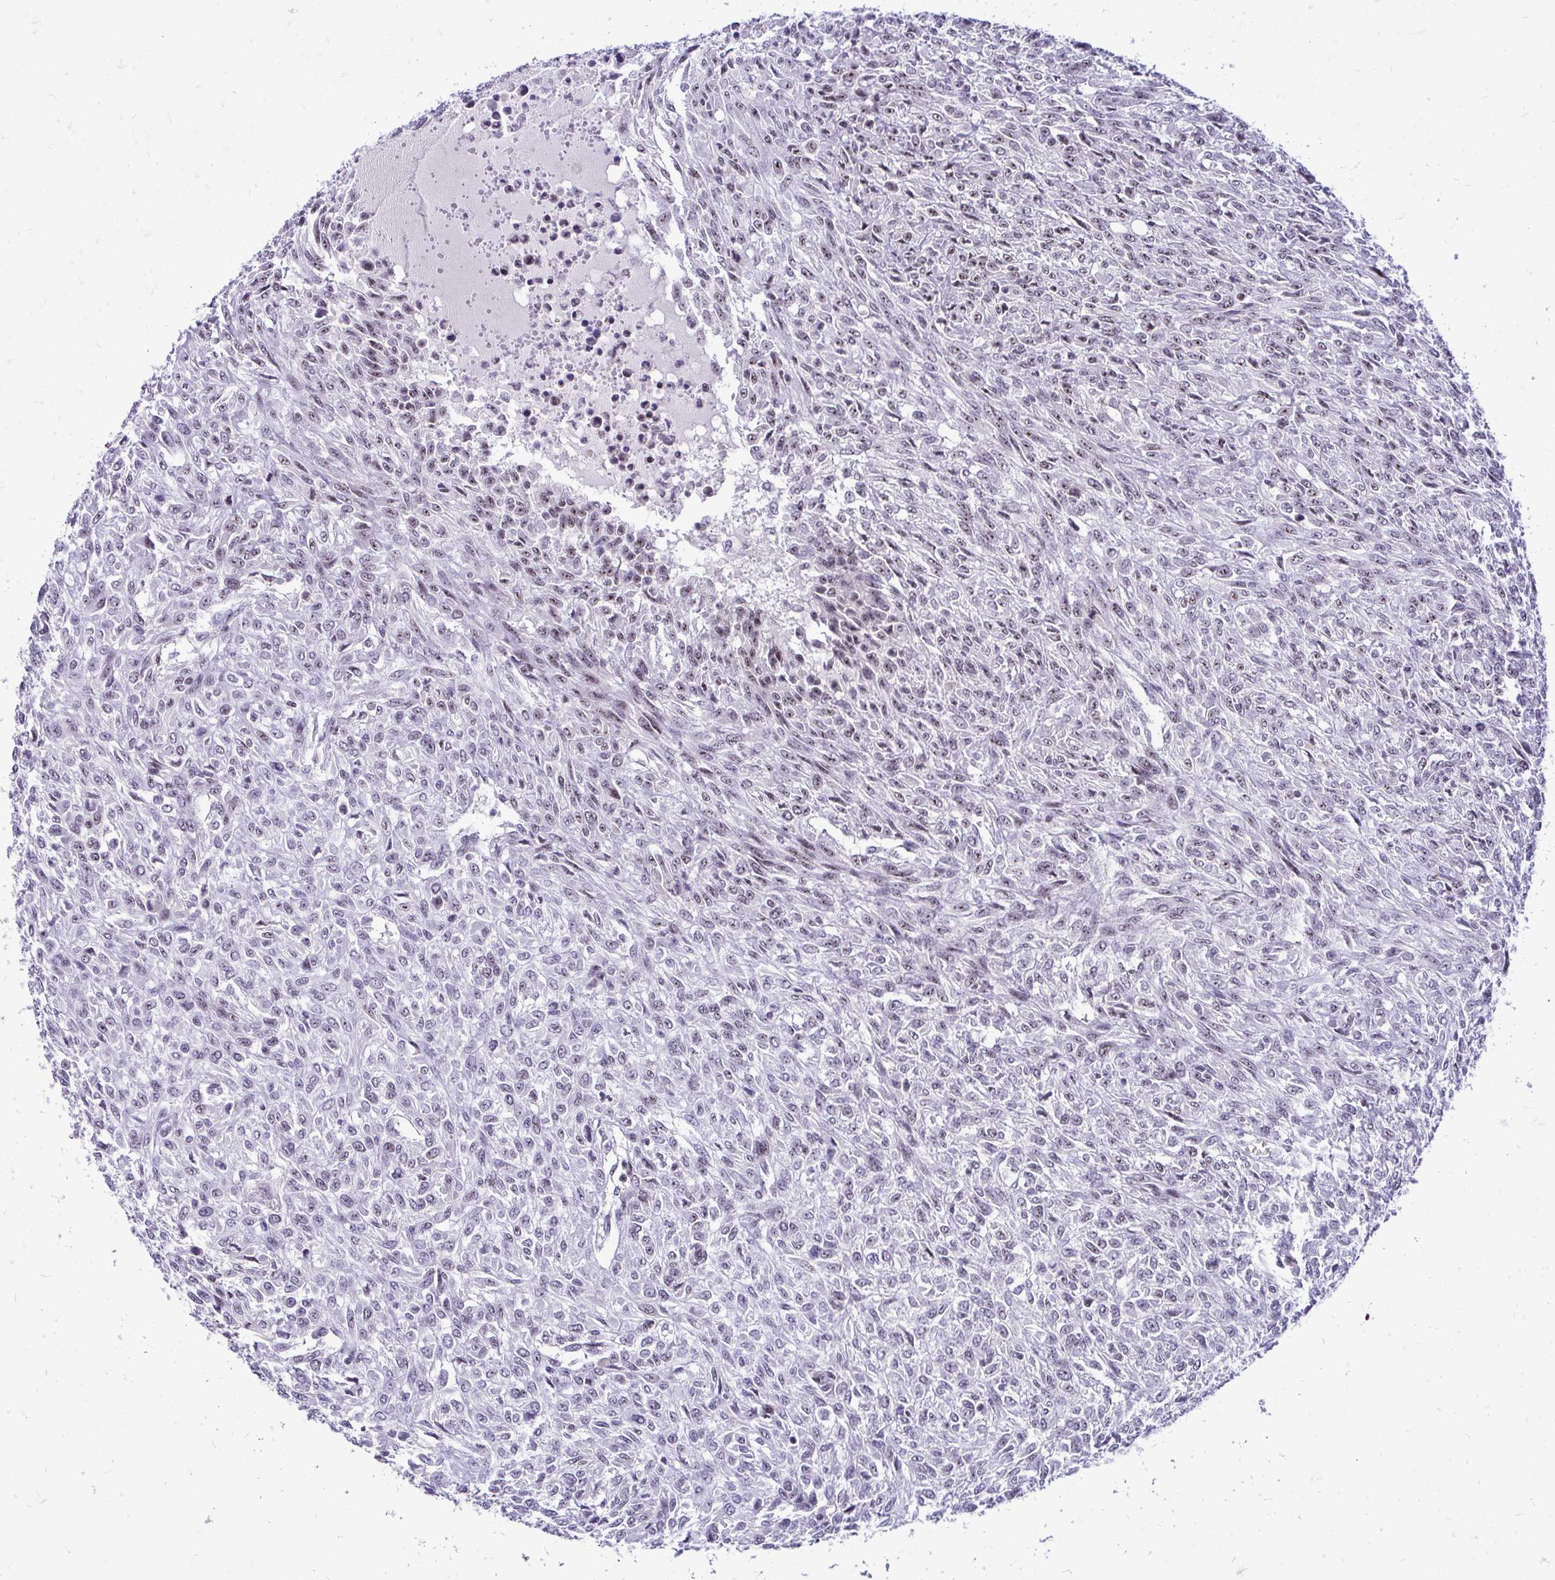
{"staining": {"intensity": "weak", "quantity": "<25%", "location": "nuclear"}, "tissue": "renal cancer", "cell_type": "Tumor cells", "image_type": "cancer", "snomed": [{"axis": "morphology", "description": "Adenocarcinoma, NOS"}, {"axis": "topography", "description": "Kidney"}], "caption": "IHC histopathology image of neoplastic tissue: adenocarcinoma (renal) stained with DAB (3,3'-diaminobenzidine) displays no significant protein positivity in tumor cells. (DAB (3,3'-diaminobenzidine) immunohistochemistry (IHC) with hematoxylin counter stain).", "gene": "NIFK", "patient": {"sex": "male", "age": 58}}